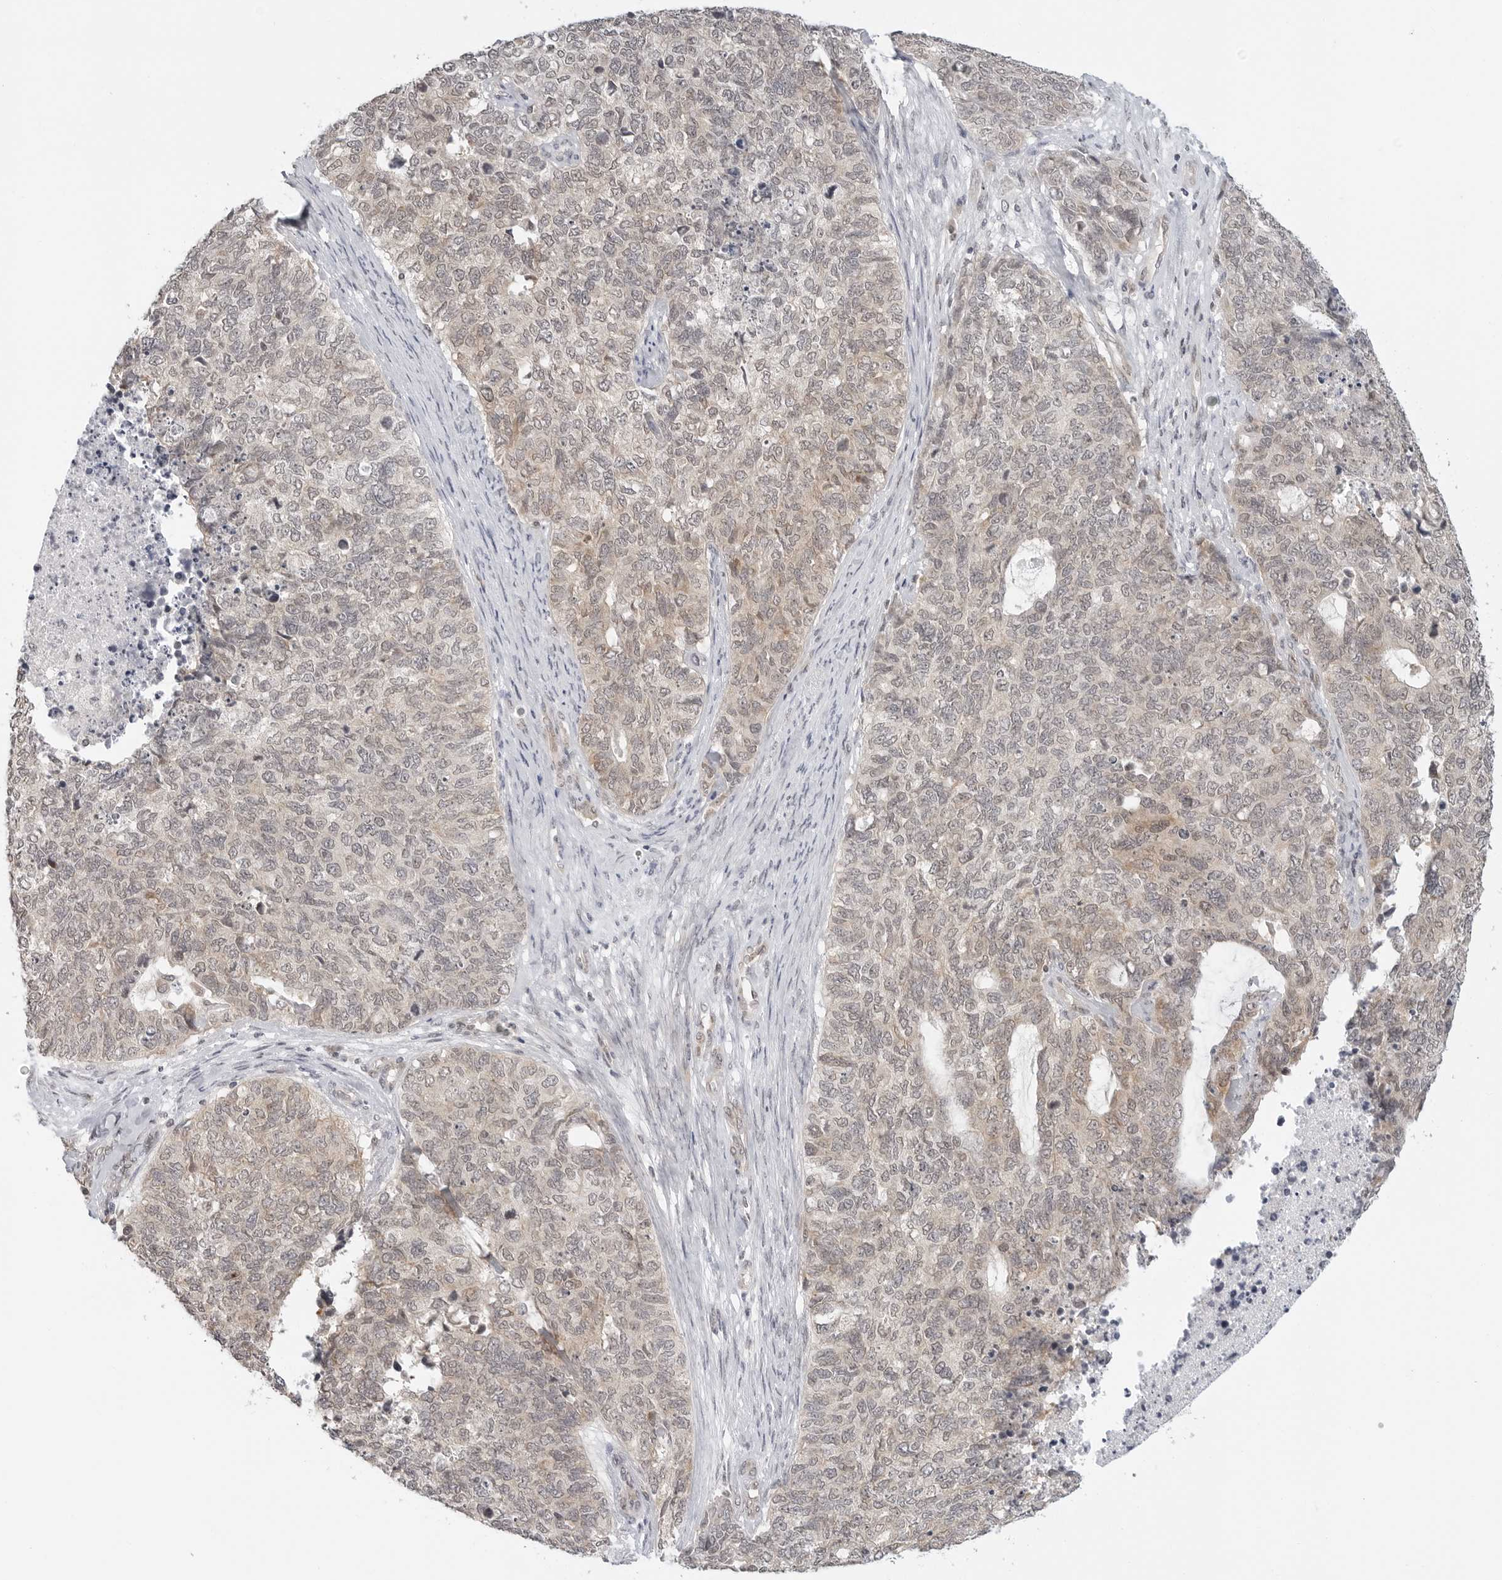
{"staining": {"intensity": "weak", "quantity": "25%-75%", "location": "cytoplasmic/membranous"}, "tissue": "cervical cancer", "cell_type": "Tumor cells", "image_type": "cancer", "snomed": [{"axis": "morphology", "description": "Squamous cell carcinoma, NOS"}, {"axis": "topography", "description": "Cervix"}], "caption": "High-power microscopy captured an immunohistochemistry micrograph of squamous cell carcinoma (cervical), revealing weak cytoplasmic/membranous positivity in about 25%-75% of tumor cells. (IHC, brightfield microscopy, high magnification).", "gene": "METAP1", "patient": {"sex": "female", "age": 63}}